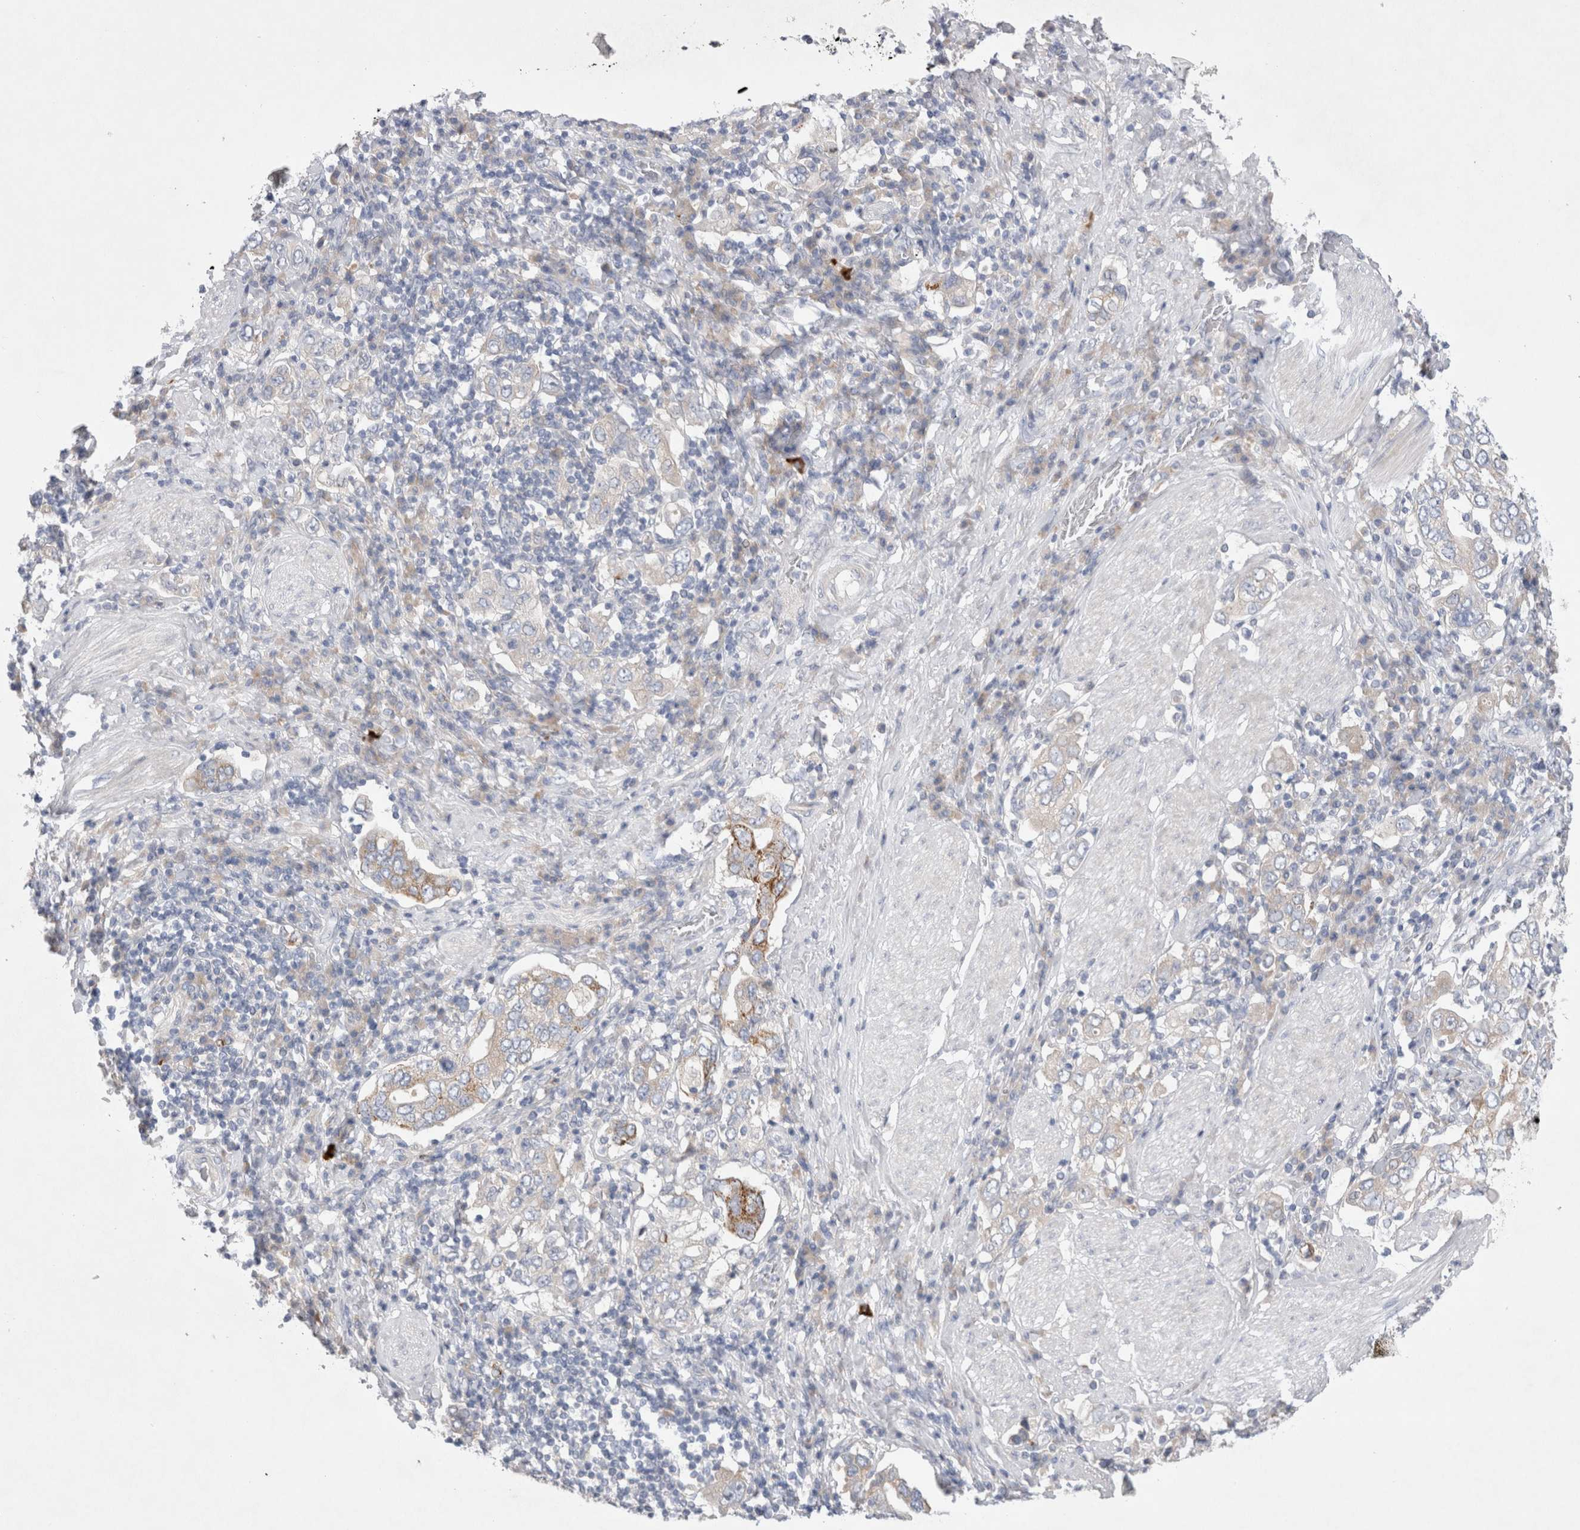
{"staining": {"intensity": "moderate", "quantity": "<25%", "location": "cytoplasmic/membranous"}, "tissue": "stomach cancer", "cell_type": "Tumor cells", "image_type": "cancer", "snomed": [{"axis": "morphology", "description": "Adenocarcinoma, NOS"}, {"axis": "topography", "description": "Stomach, upper"}], "caption": "The photomicrograph displays immunohistochemical staining of adenocarcinoma (stomach). There is moderate cytoplasmic/membranous staining is seen in approximately <25% of tumor cells. The protein of interest is stained brown, and the nuclei are stained in blue (DAB IHC with brightfield microscopy, high magnification).", "gene": "RBM12B", "patient": {"sex": "male", "age": 62}}